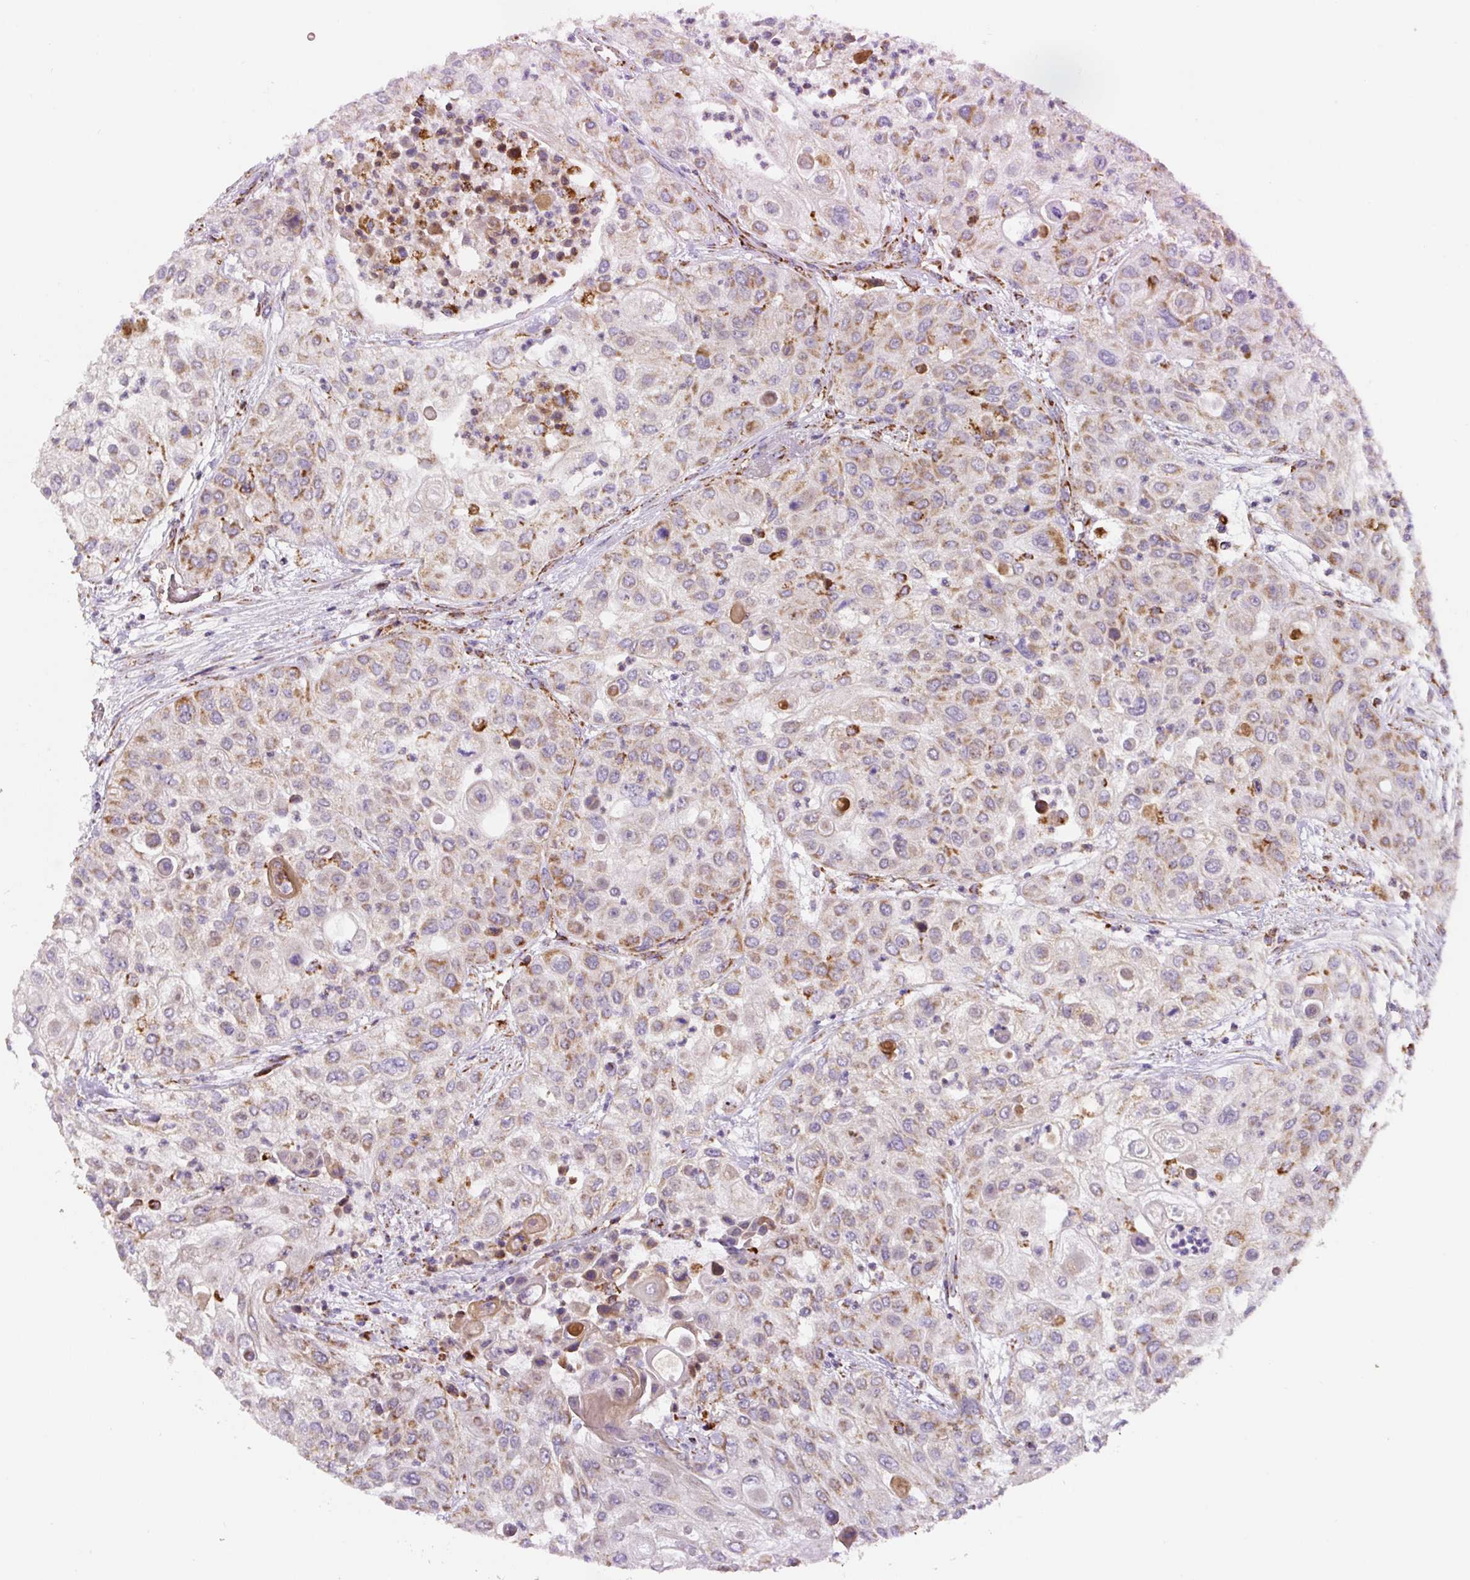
{"staining": {"intensity": "moderate", "quantity": ">75%", "location": "cytoplasmic/membranous"}, "tissue": "urothelial cancer", "cell_type": "Tumor cells", "image_type": "cancer", "snomed": [{"axis": "morphology", "description": "Urothelial carcinoma, High grade"}, {"axis": "topography", "description": "Urinary bladder"}], "caption": "Protein expression analysis of urothelial cancer demonstrates moderate cytoplasmic/membranous expression in about >75% of tumor cells. The protein of interest is stained brown, and the nuclei are stained in blue (DAB (3,3'-diaminobenzidine) IHC with brightfield microscopy, high magnification).", "gene": "MT-CO2", "patient": {"sex": "female", "age": 79}}